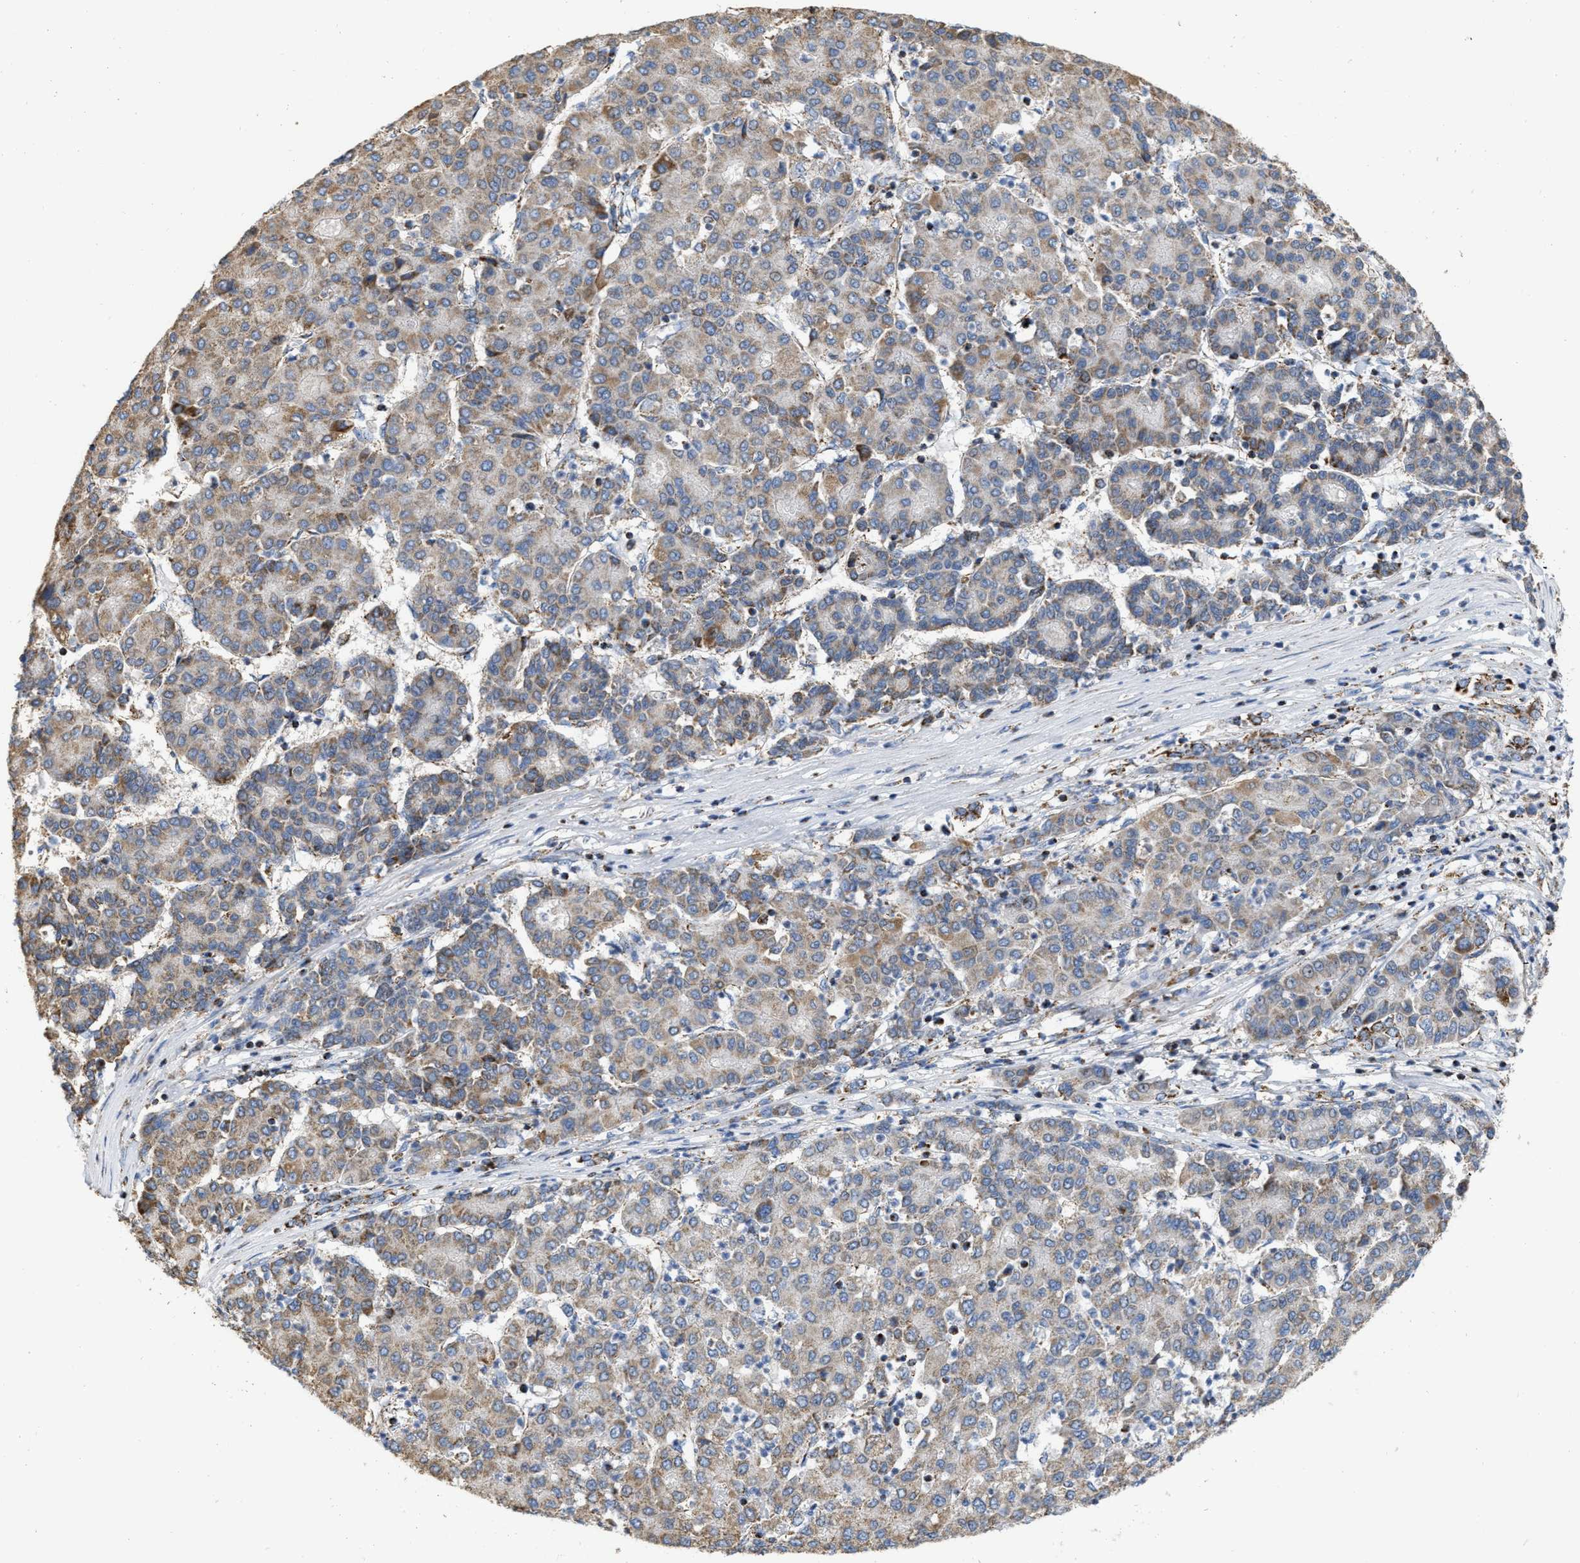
{"staining": {"intensity": "weak", "quantity": ">75%", "location": "cytoplasmic/membranous"}, "tissue": "liver cancer", "cell_type": "Tumor cells", "image_type": "cancer", "snomed": [{"axis": "morphology", "description": "Carcinoma, Hepatocellular, NOS"}, {"axis": "topography", "description": "Liver"}], "caption": "This histopathology image demonstrates immunohistochemistry (IHC) staining of liver hepatocellular carcinoma, with low weak cytoplasmic/membranous positivity in approximately >75% of tumor cells.", "gene": "CBLB", "patient": {"sex": "male", "age": 65}}